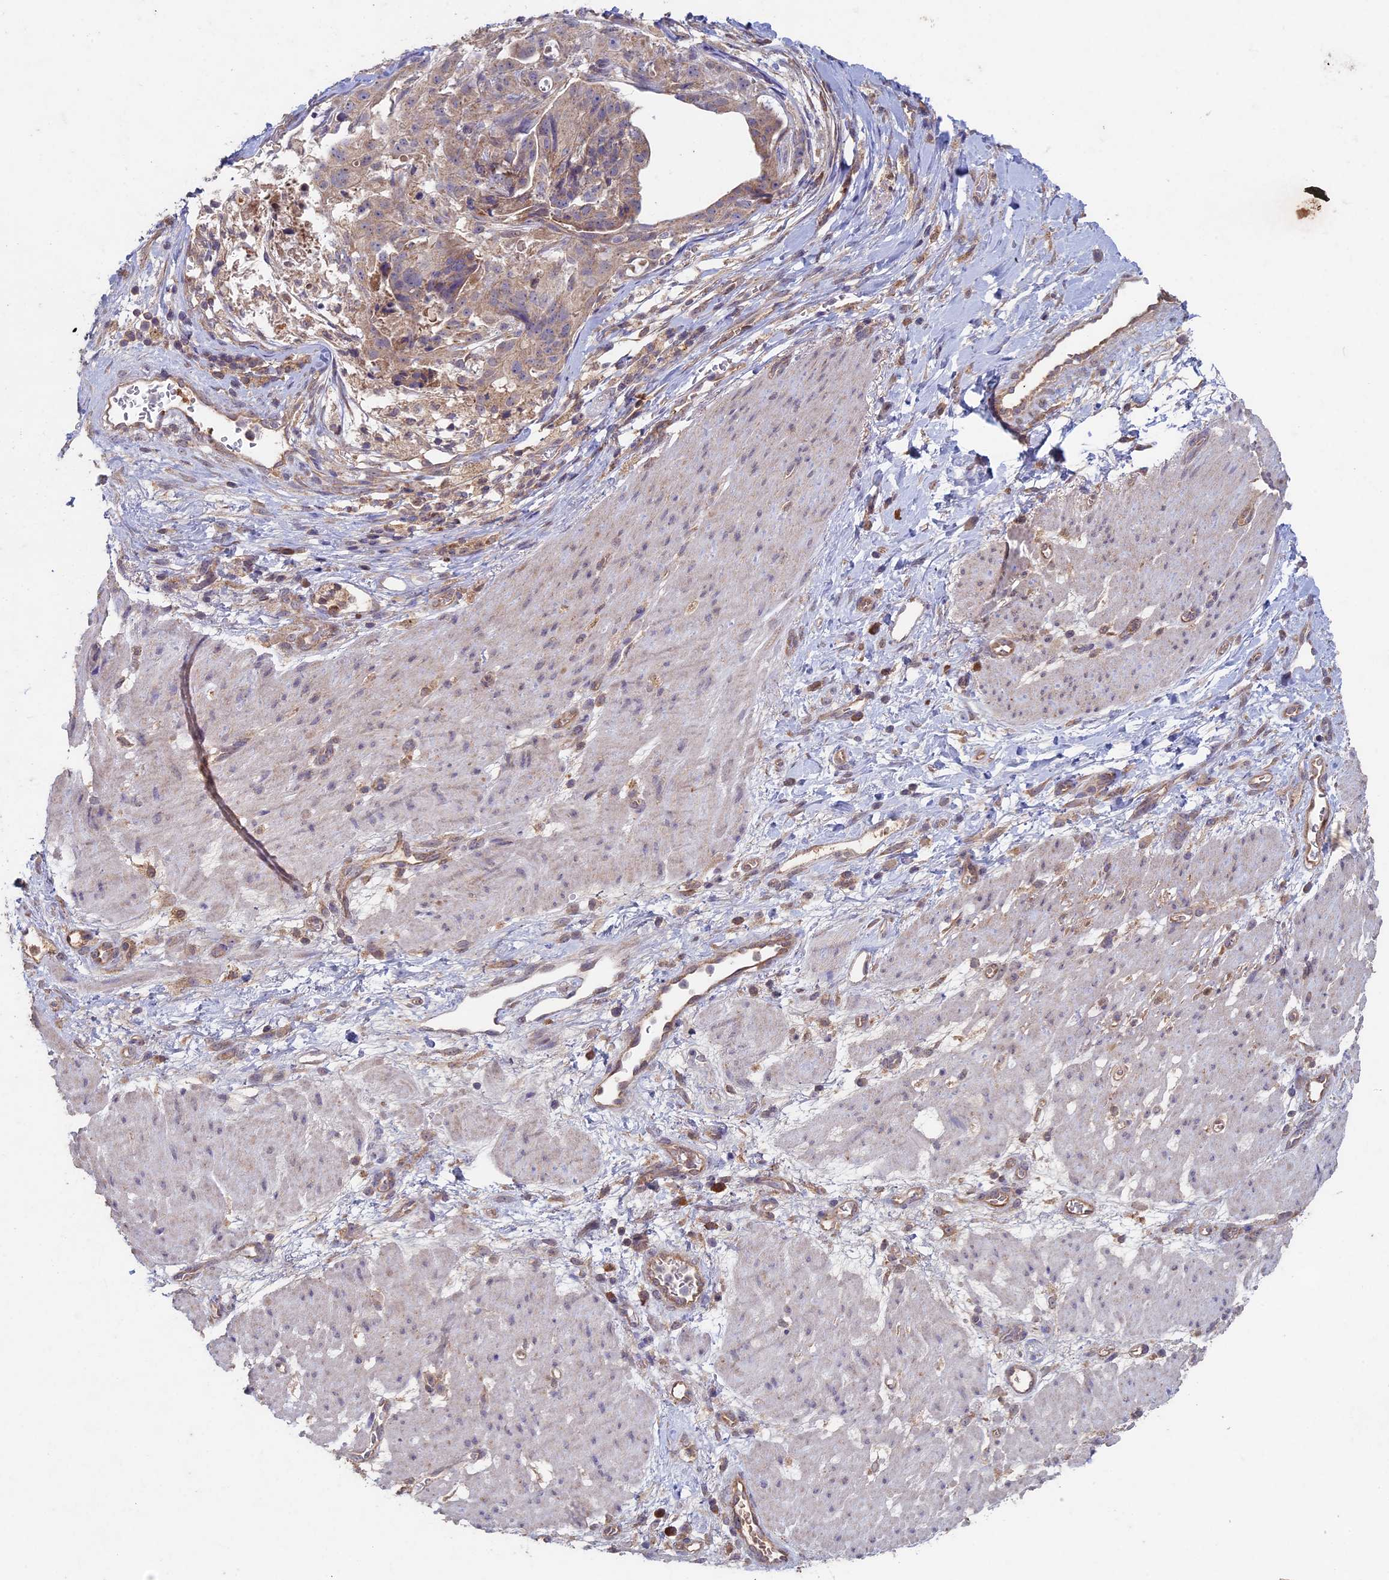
{"staining": {"intensity": "weak", "quantity": ">75%", "location": "cytoplasmic/membranous"}, "tissue": "stomach cancer", "cell_type": "Tumor cells", "image_type": "cancer", "snomed": [{"axis": "morphology", "description": "Adenocarcinoma, NOS"}, {"axis": "topography", "description": "Stomach"}], "caption": "Approximately >75% of tumor cells in human adenocarcinoma (stomach) display weak cytoplasmic/membranous protein staining as visualized by brown immunohistochemical staining.", "gene": "RCCD1", "patient": {"sex": "male", "age": 48}}